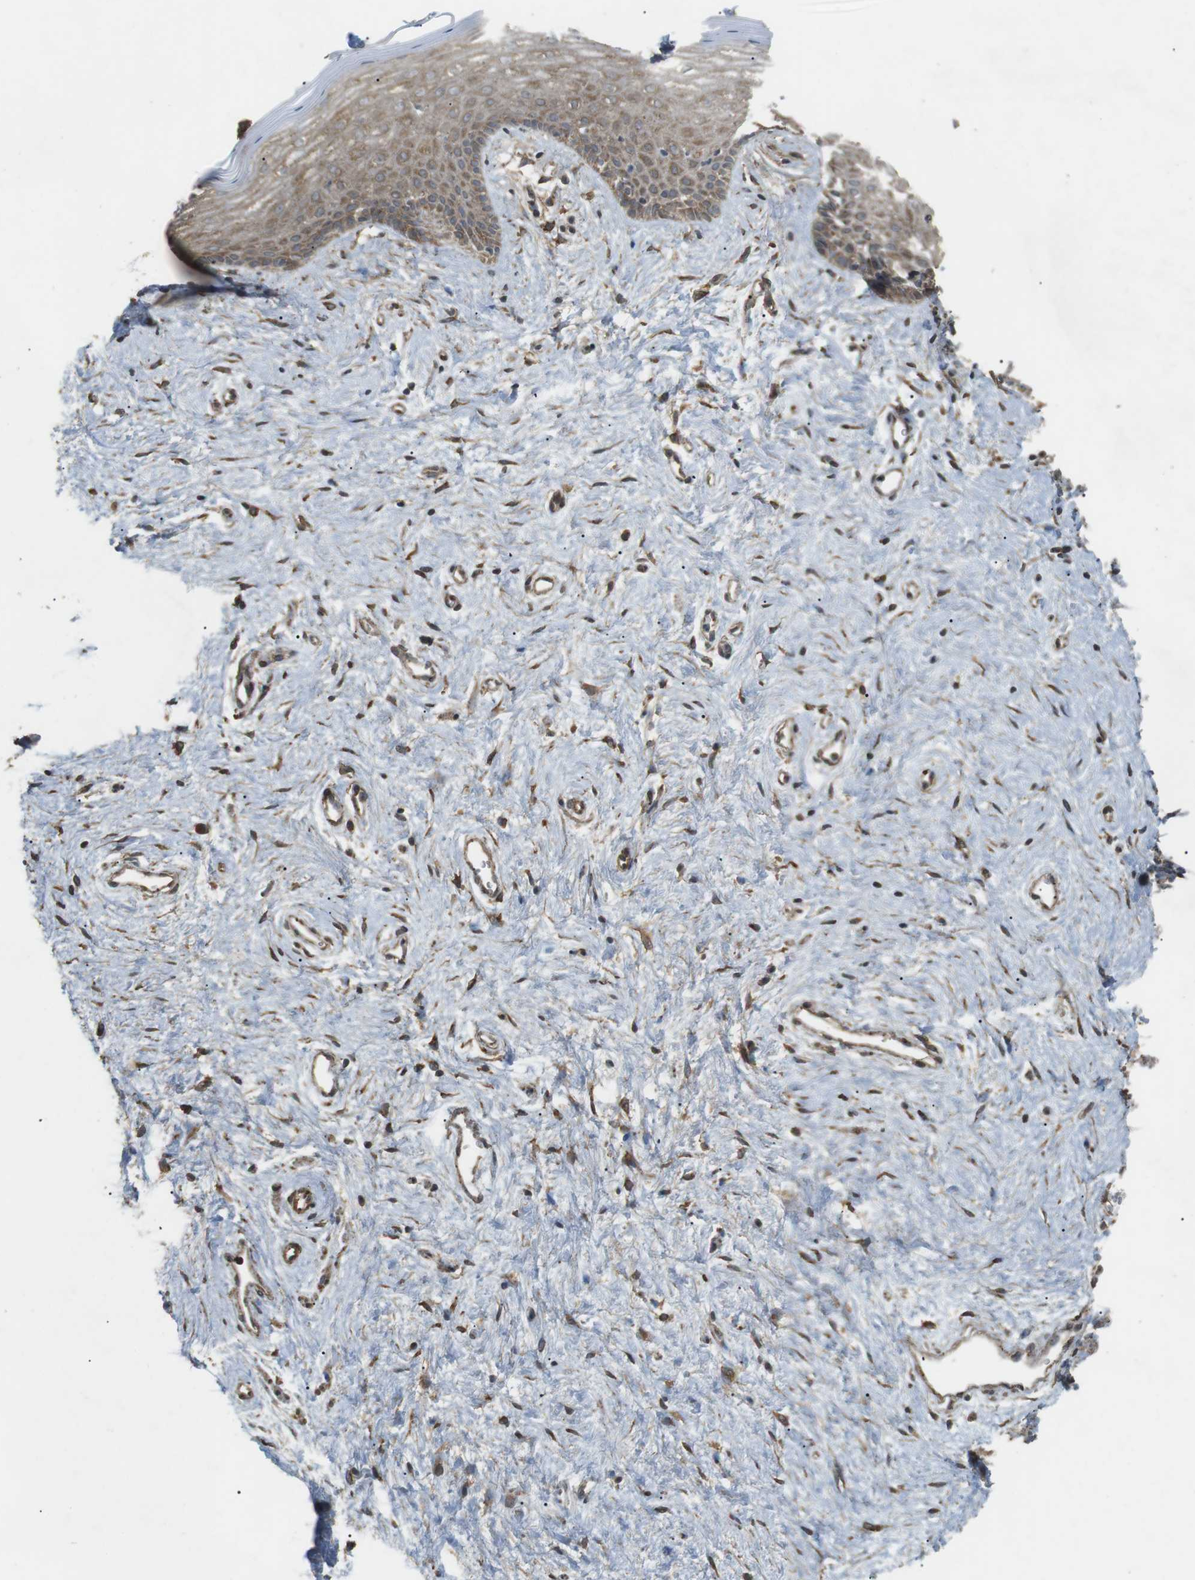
{"staining": {"intensity": "moderate", "quantity": ">75%", "location": "cytoplasmic/membranous"}, "tissue": "vagina", "cell_type": "Squamous epithelial cells", "image_type": "normal", "snomed": [{"axis": "morphology", "description": "Normal tissue, NOS"}, {"axis": "topography", "description": "Vagina"}], "caption": "Protein expression analysis of benign human vagina reveals moderate cytoplasmic/membranous positivity in about >75% of squamous epithelial cells. Using DAB (3,3'-diaminobenzidine) (brown) and hematoxylin (blue) stains, captured at high magnification using brightfield microscopy.", "gene": "KANK2", "patient": {"sex": "female", "age": 44}}